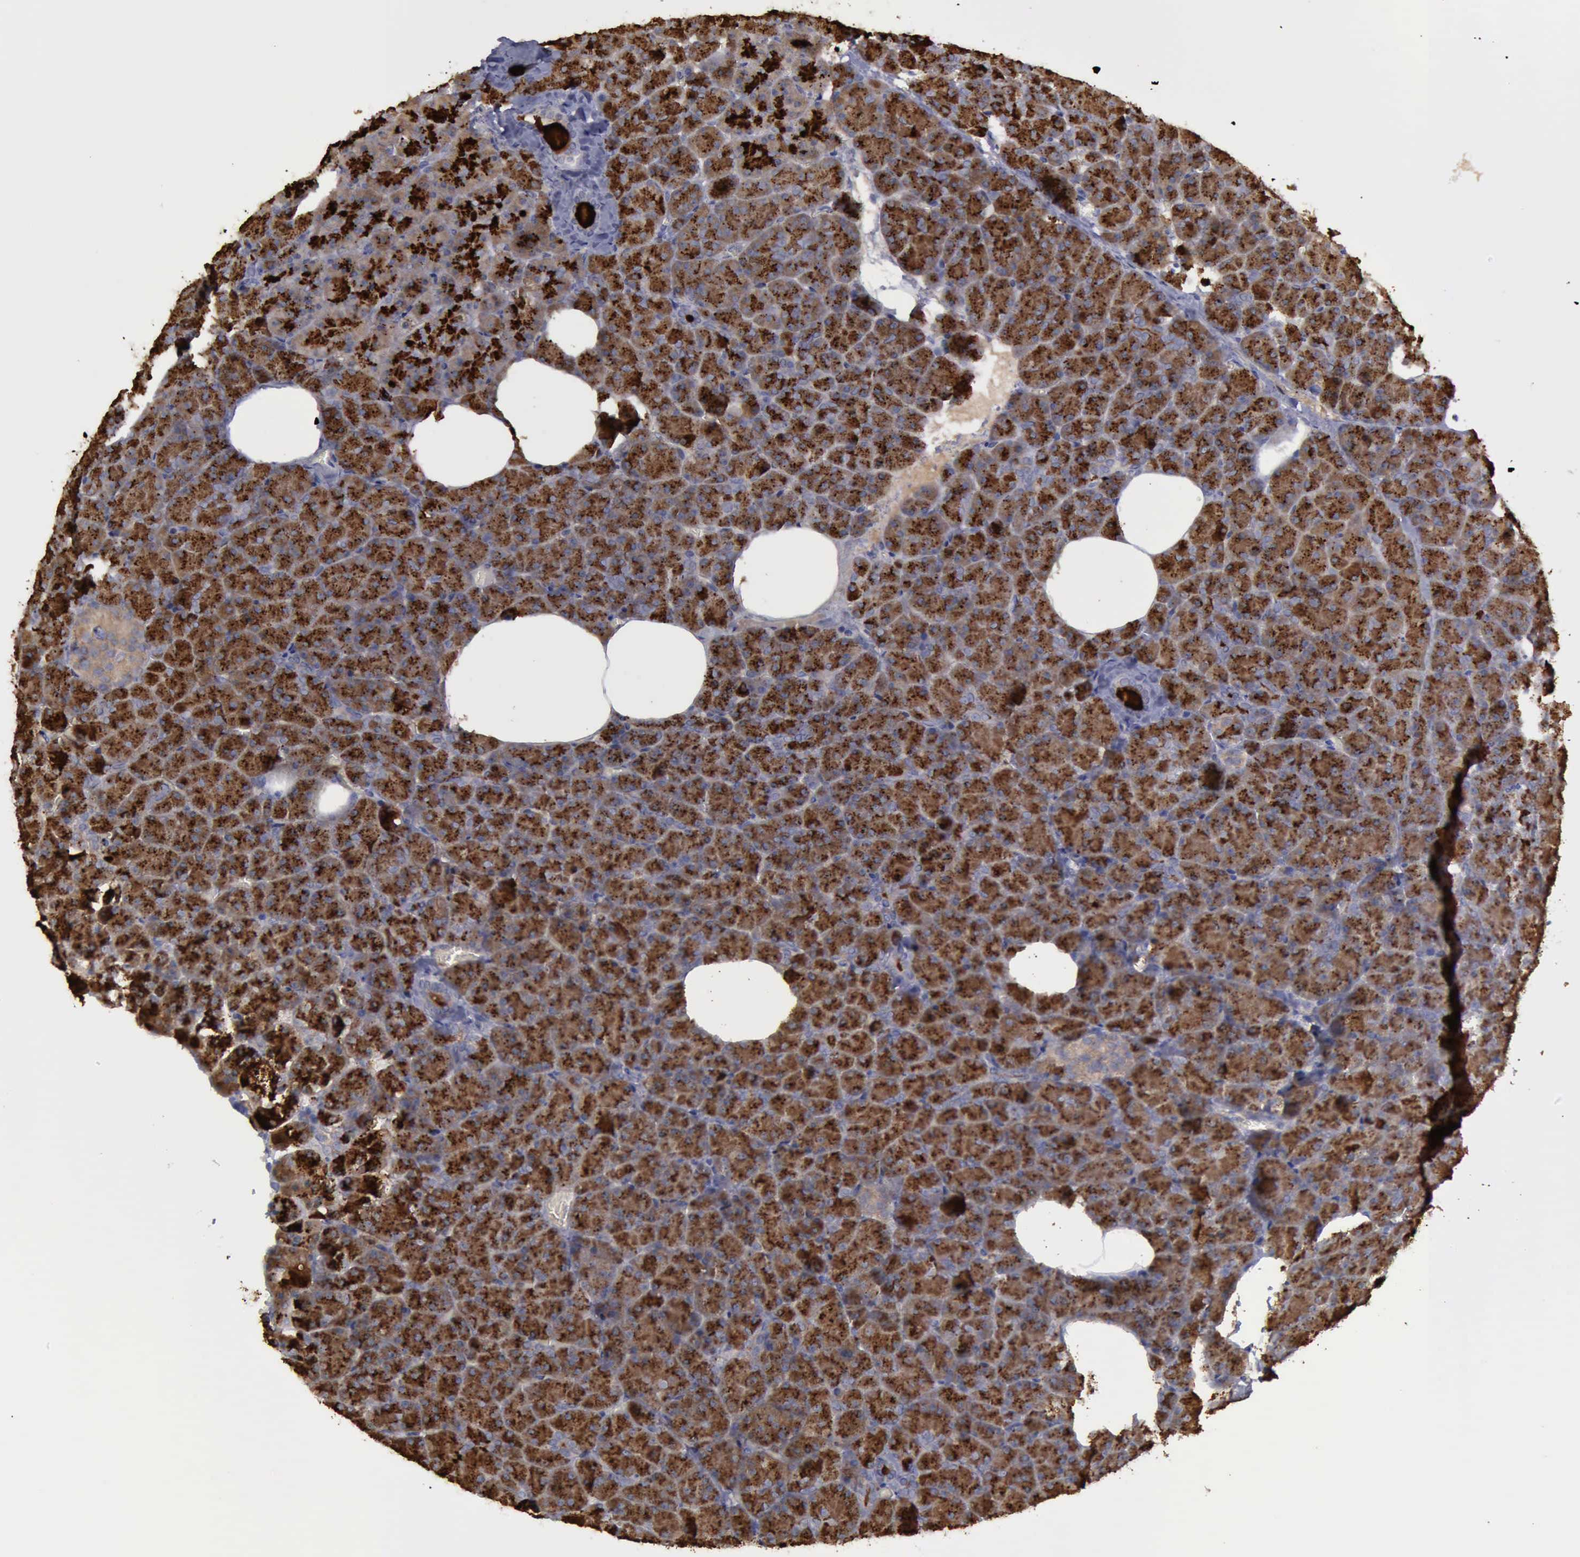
{"staining": {"intensity": "strong", "quantity": ">75%", "location": "cytoplasmic/membranous"}, "tissue": "pancreas", "cell_type": "Exocrine glandular cells", "image_type": "normal", "snomed": [{"axis": "morphology", "description": "Normal tissue, NOS"}, {"axis": "topography", "description": "Pancreas"}], "caption": "A brown stain highlights strong cytoplasmic/membranous positivity of a protein in exocrine glandular cells of benign pancreas. Ihc stains the protein in brown and the nuclei are stained blue.", "gene": "PHKA1", "patient": {"sex": "female", "age": 35}}